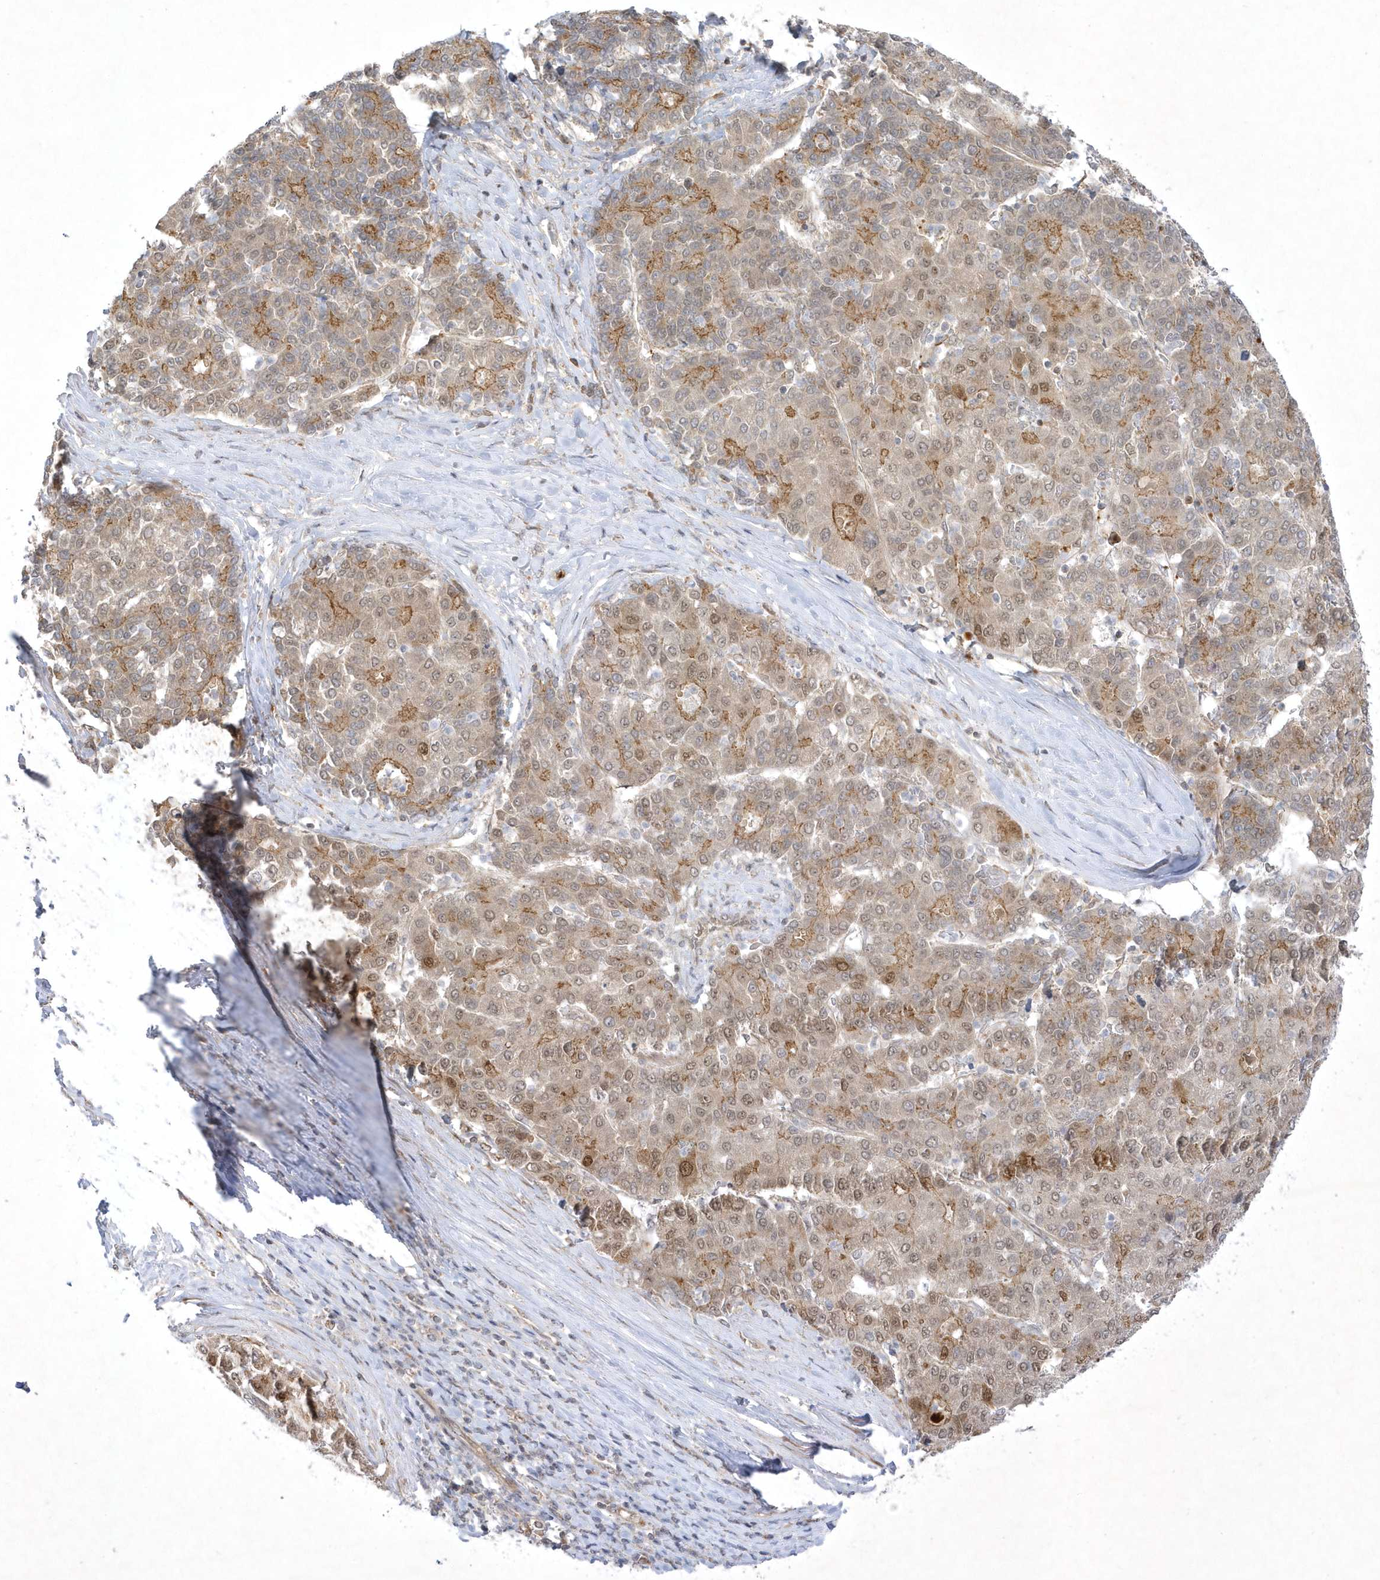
{"staining": {"intensity": "moderate", "quantity": "25%-75%", "location": "cytoplasmic/membranous,nuclear"}, "tissue": "liver cancer", "cell_type": "Tumor cells", "image_type": "cancer", "snomed": [{"axis": "morphology", "description": "Carcinoma, Hepatocellular, NOS"}, {"axis": "topography", "description": "Liver"}], "caption": "This micrograph shows IHC staining of human hepatocellular carcinoma (liver), with medium moderate cytoplasmic/membranous and nuclear staining in approximately 25%-75% of tumor cells.", "gene": "NAF1", "patient": {"sex": "male", "age": 65}}